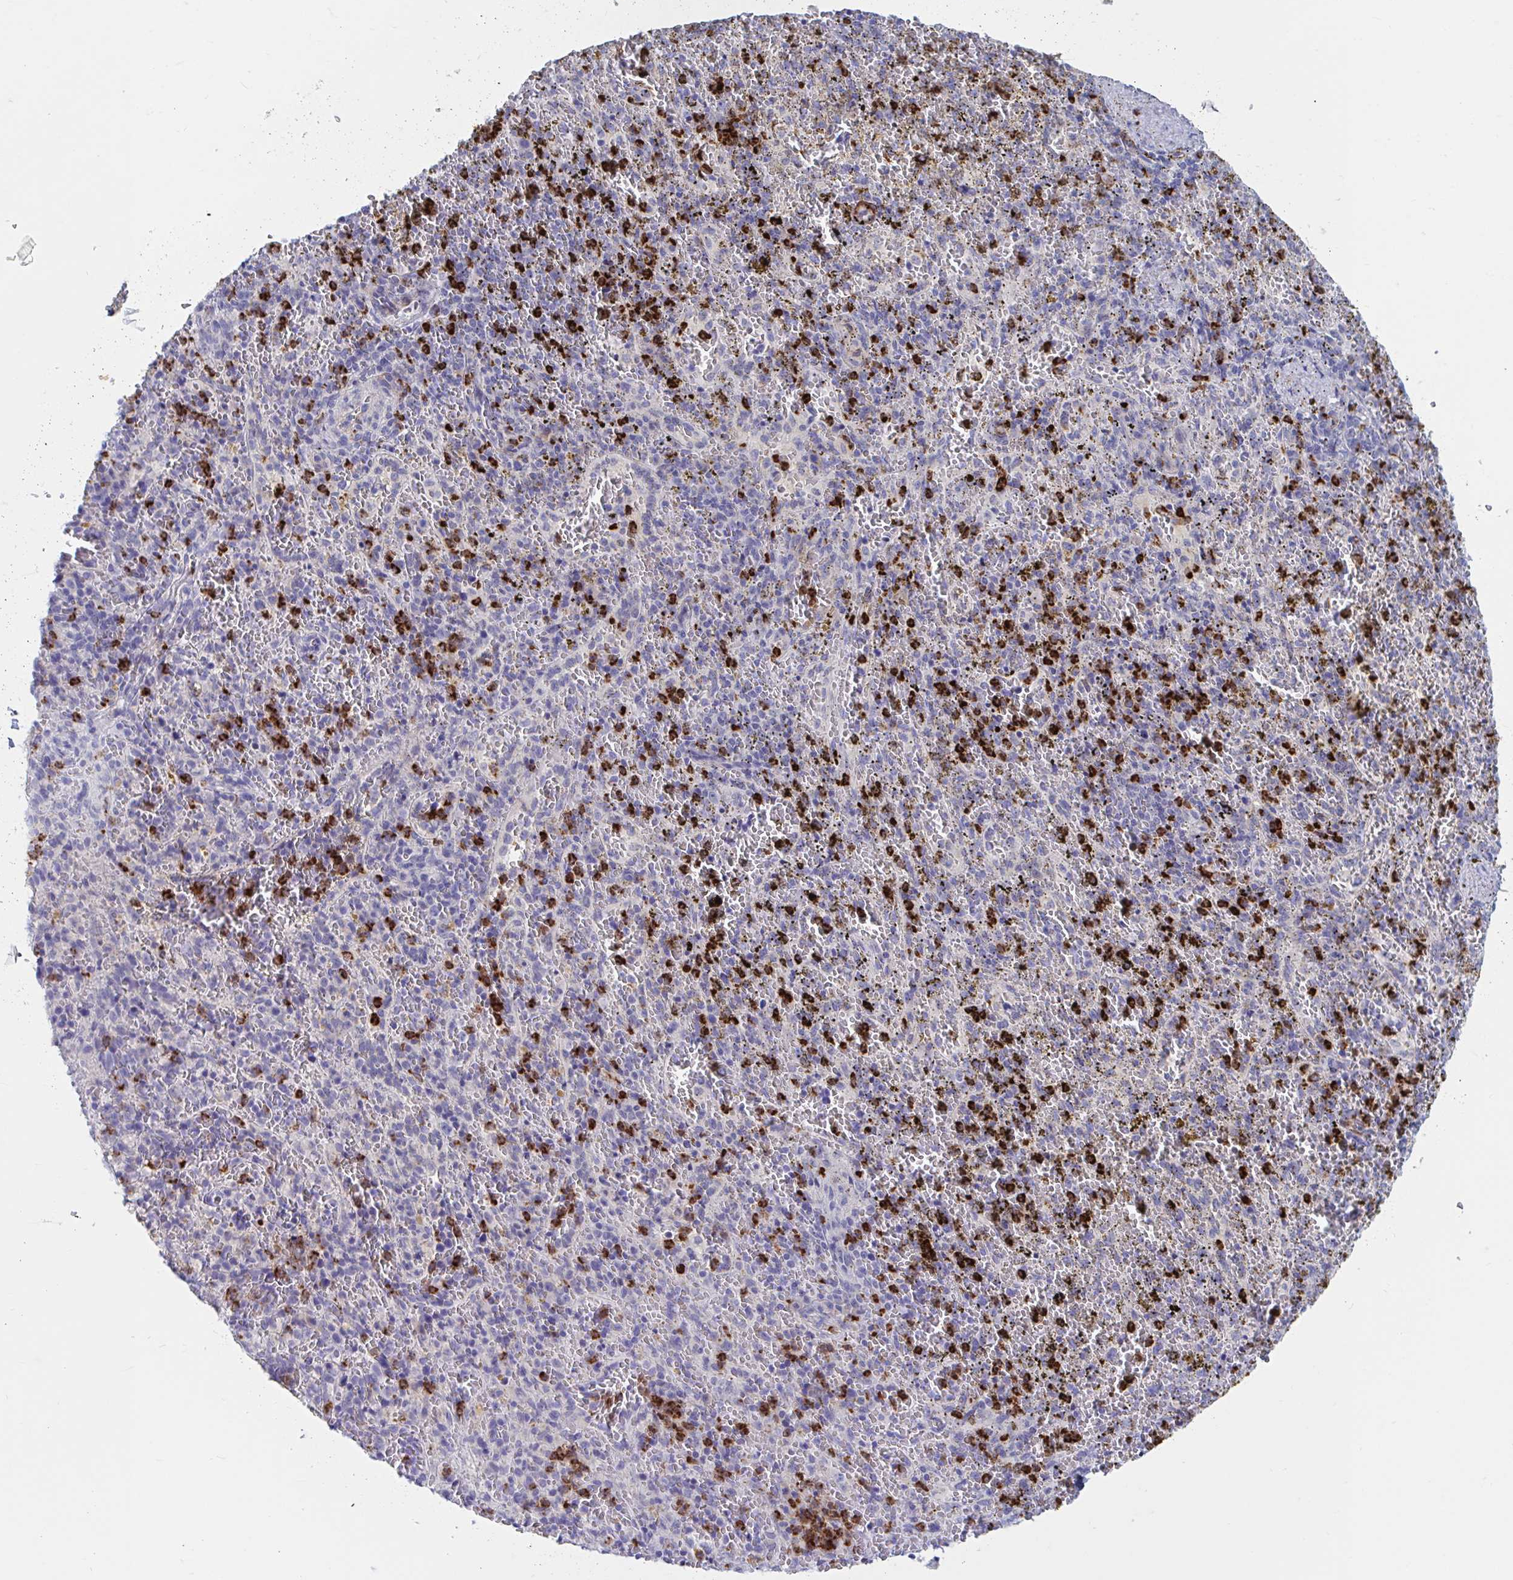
{"staining": {"intensity": "strong", "quantity": "<25%", "location": "cytoplasmic/membranous"}, "tissue": "spleen", "cell_type": "Cells in red pulp", "image_type": "normal", "snomed": [{"axis": "morphology", "description": "Normal tissue, NOS"}, {"axis": "topography", "description": "Spleen"}], "caption": "Cells in red pulp show strong cytoplasmic/membranous staining in about <25% of cells in normal spleen. (IHC, brightfield microscopy, high magnification).", "gene": "ZNHIT2", "patient": {"sex": "female", "age": 50}}